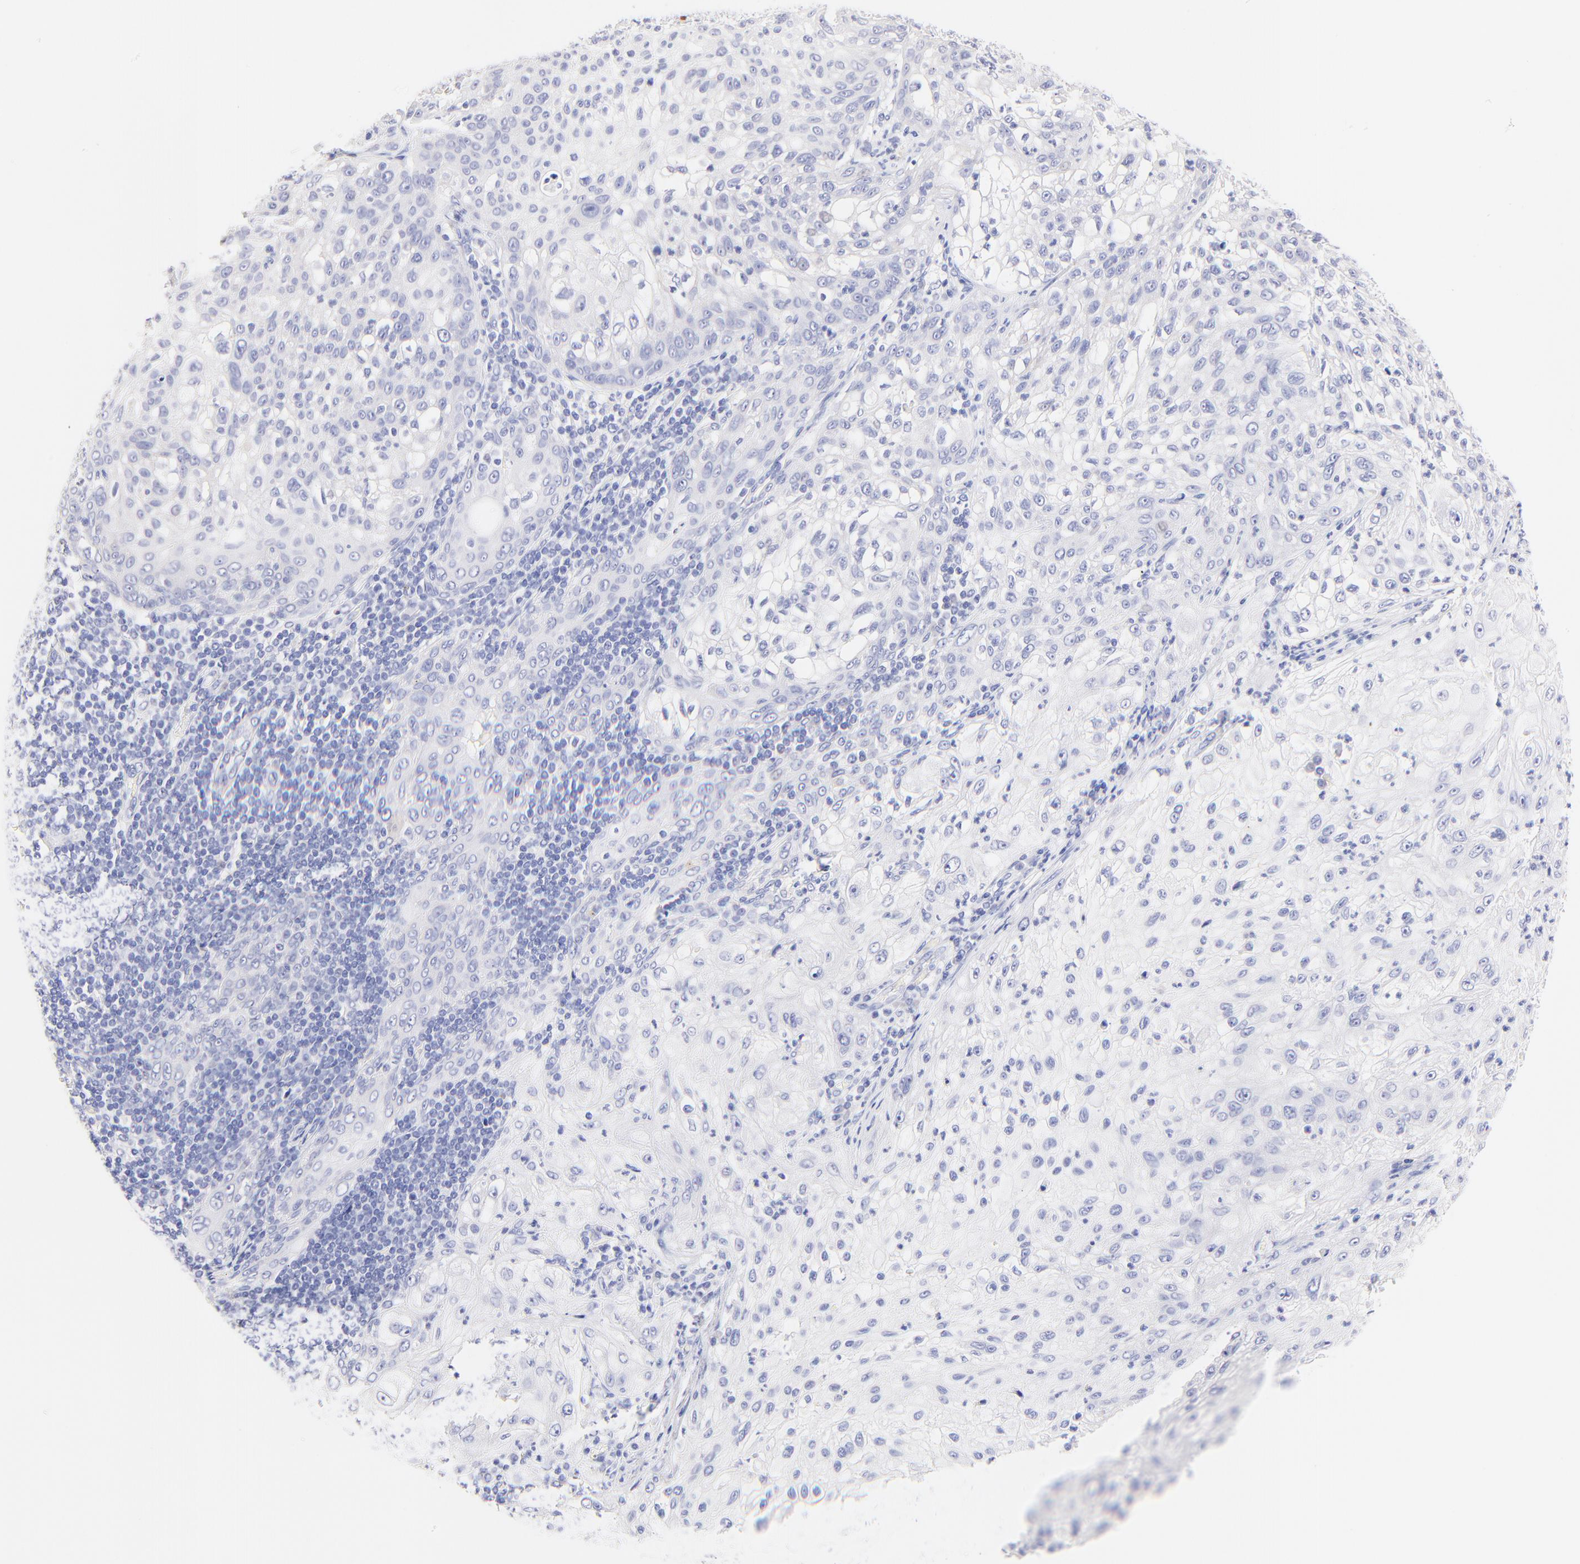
{"staining": {"intensity": "negative", "quantity": "none", "location": "none"}, "tissue": "lung cancer", "cell_type": "Tumor cells", "image_type": "cancer", "snomed": [{"axis": "morphology", "description": "Inflammation, NOS"}, {"axis": "morphology", "description": "Squamous cell carcinoma, NOS"}, {"axis": "topography", "description": "Lymph node"}, {"axis": "topography", "description": "Soft tissue"}, {"axis": "topography", "description": "Lung"}], "caption": "DAB immunohistochemical staining of lung cancer (squamous cell carcinoma) displays no significant positivity in tumor cells. (Immunohistochemistry, brightfield microscopy, high magnification).", "gene": "RAB3A", "patient": {"sex": "male", "age": 66}}